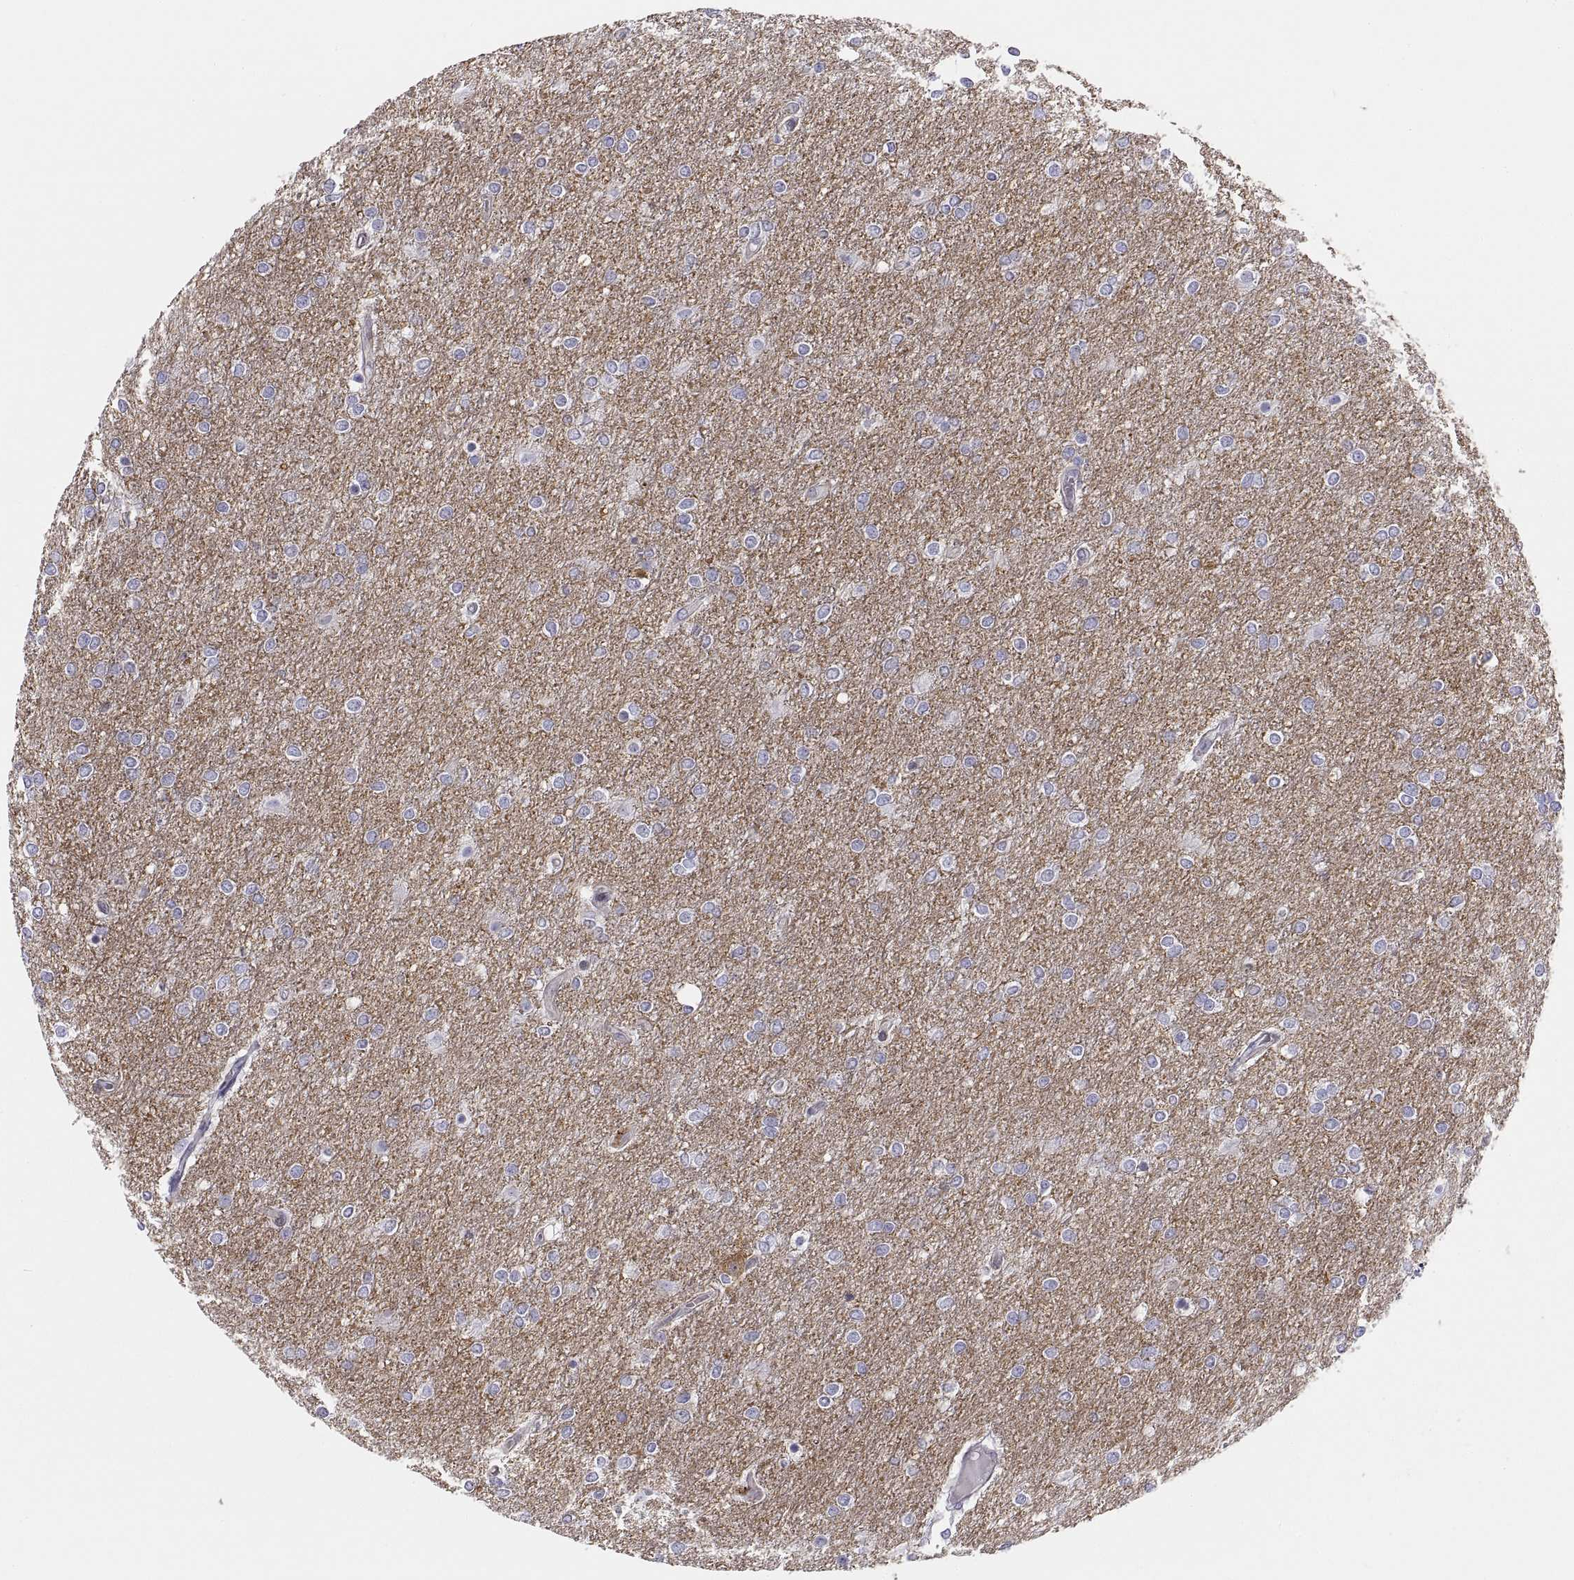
{"staining": {"intensity": "negative", "quantity": "none", "location": "none"}, "tissue": "glioma", "cell_type": "Tumor cells", "image_type": "cancer", "snomed": [{"axis": "morphology", "description": "Glioma, malignant, High grade"}, {"axis": "topography", "description": "Brain"}], "caption": "IHC photomicrograph of glioma stained for a protein (brown), which exhibits no staining in tumor cells.", "gene": "STRC", "patient": {"sex": "female", "age": 61}}